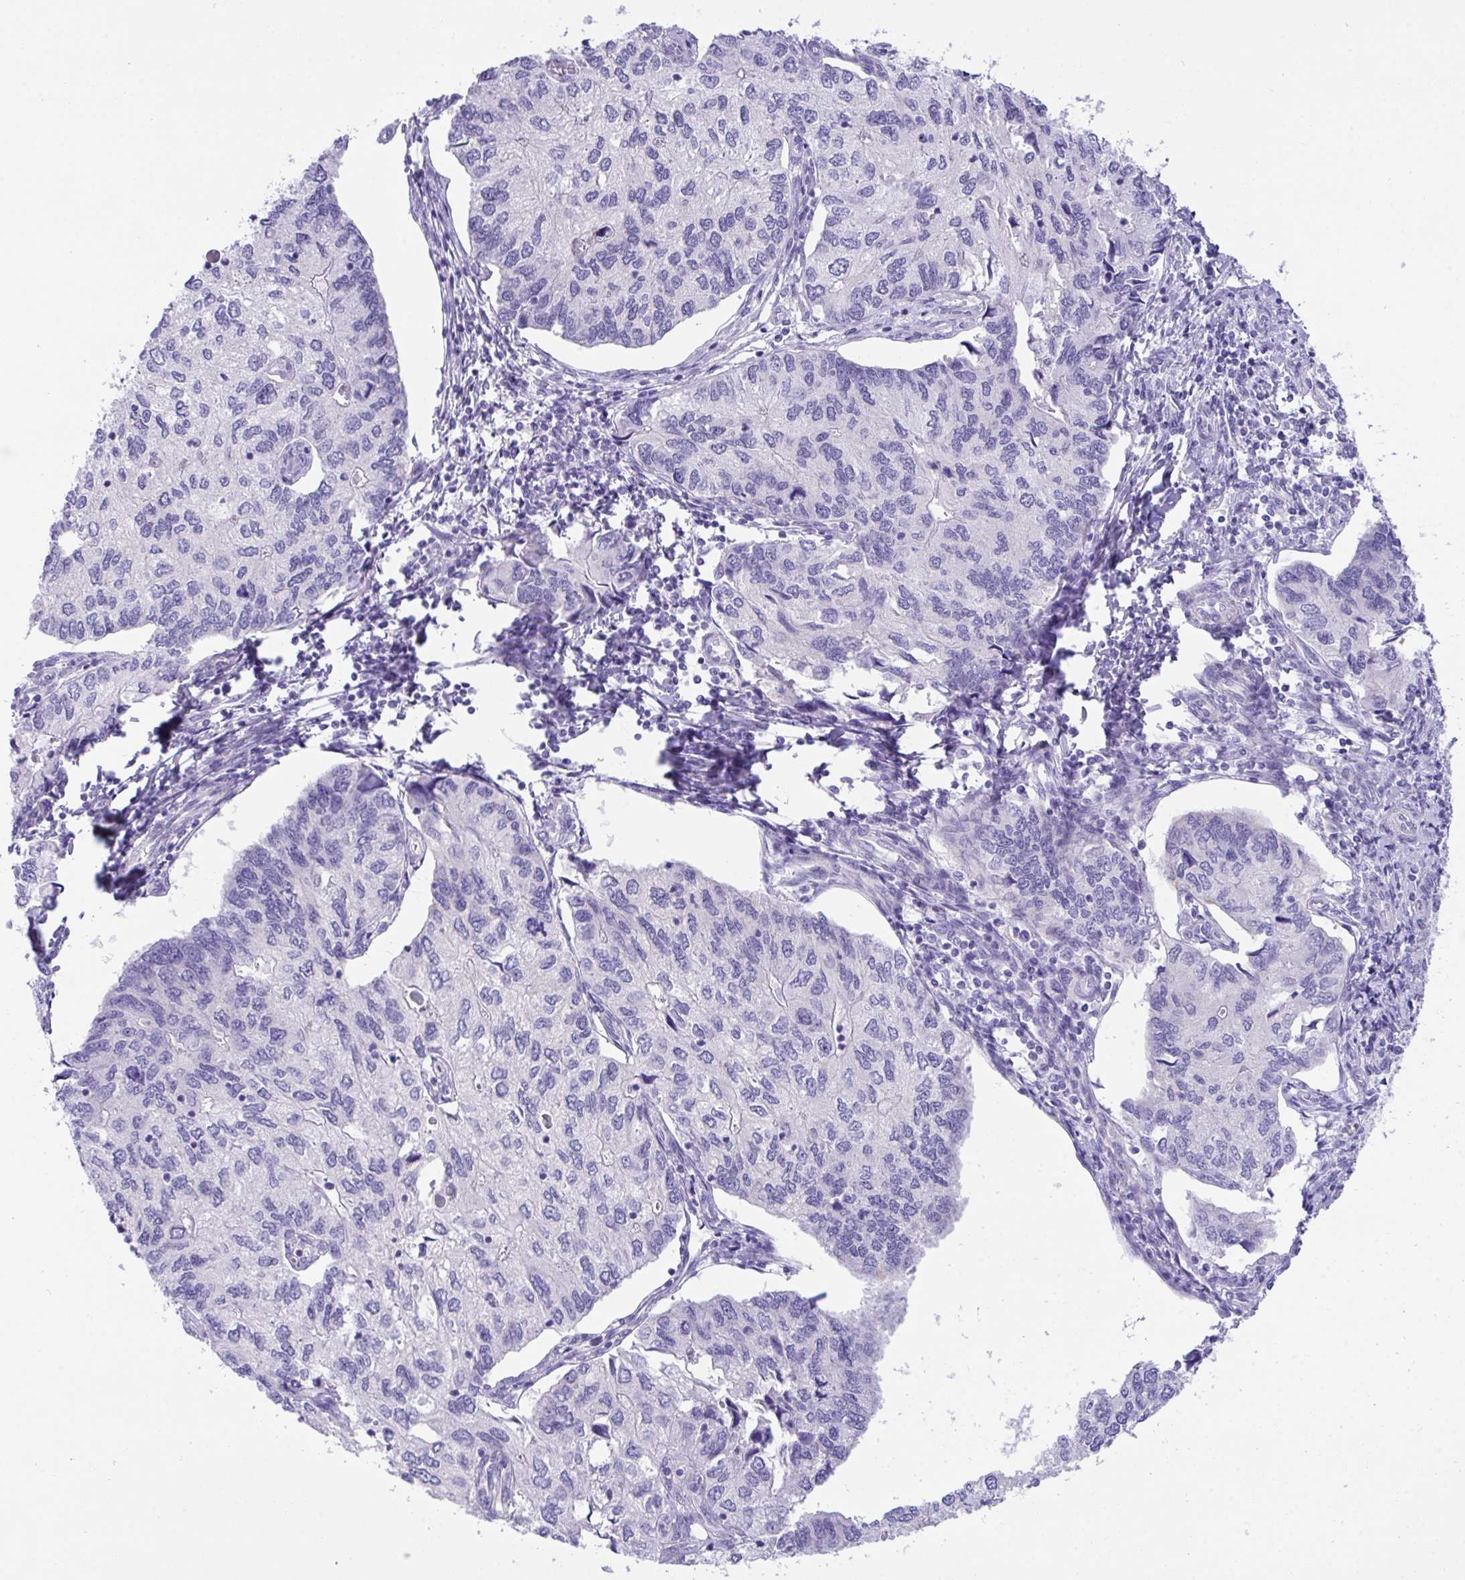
{"staining": {"intensity": "negative", "quantity": "none", "location": "none"}, "tissue": "endometrial cancer", "cell_type": "Tumor cells", "image_type": "cancer", "snomed": [{"axis": "morphology", "description": "Carcinoma, NOS"}, {"axis": "topography", "description": "Uterus"}], "caption": "Micrograph shows no protein expression in tumor cells of endometrial carcinoma tissue.", "gene": "TMEM106B", "patient": {"sex": "female", "age": 76}}